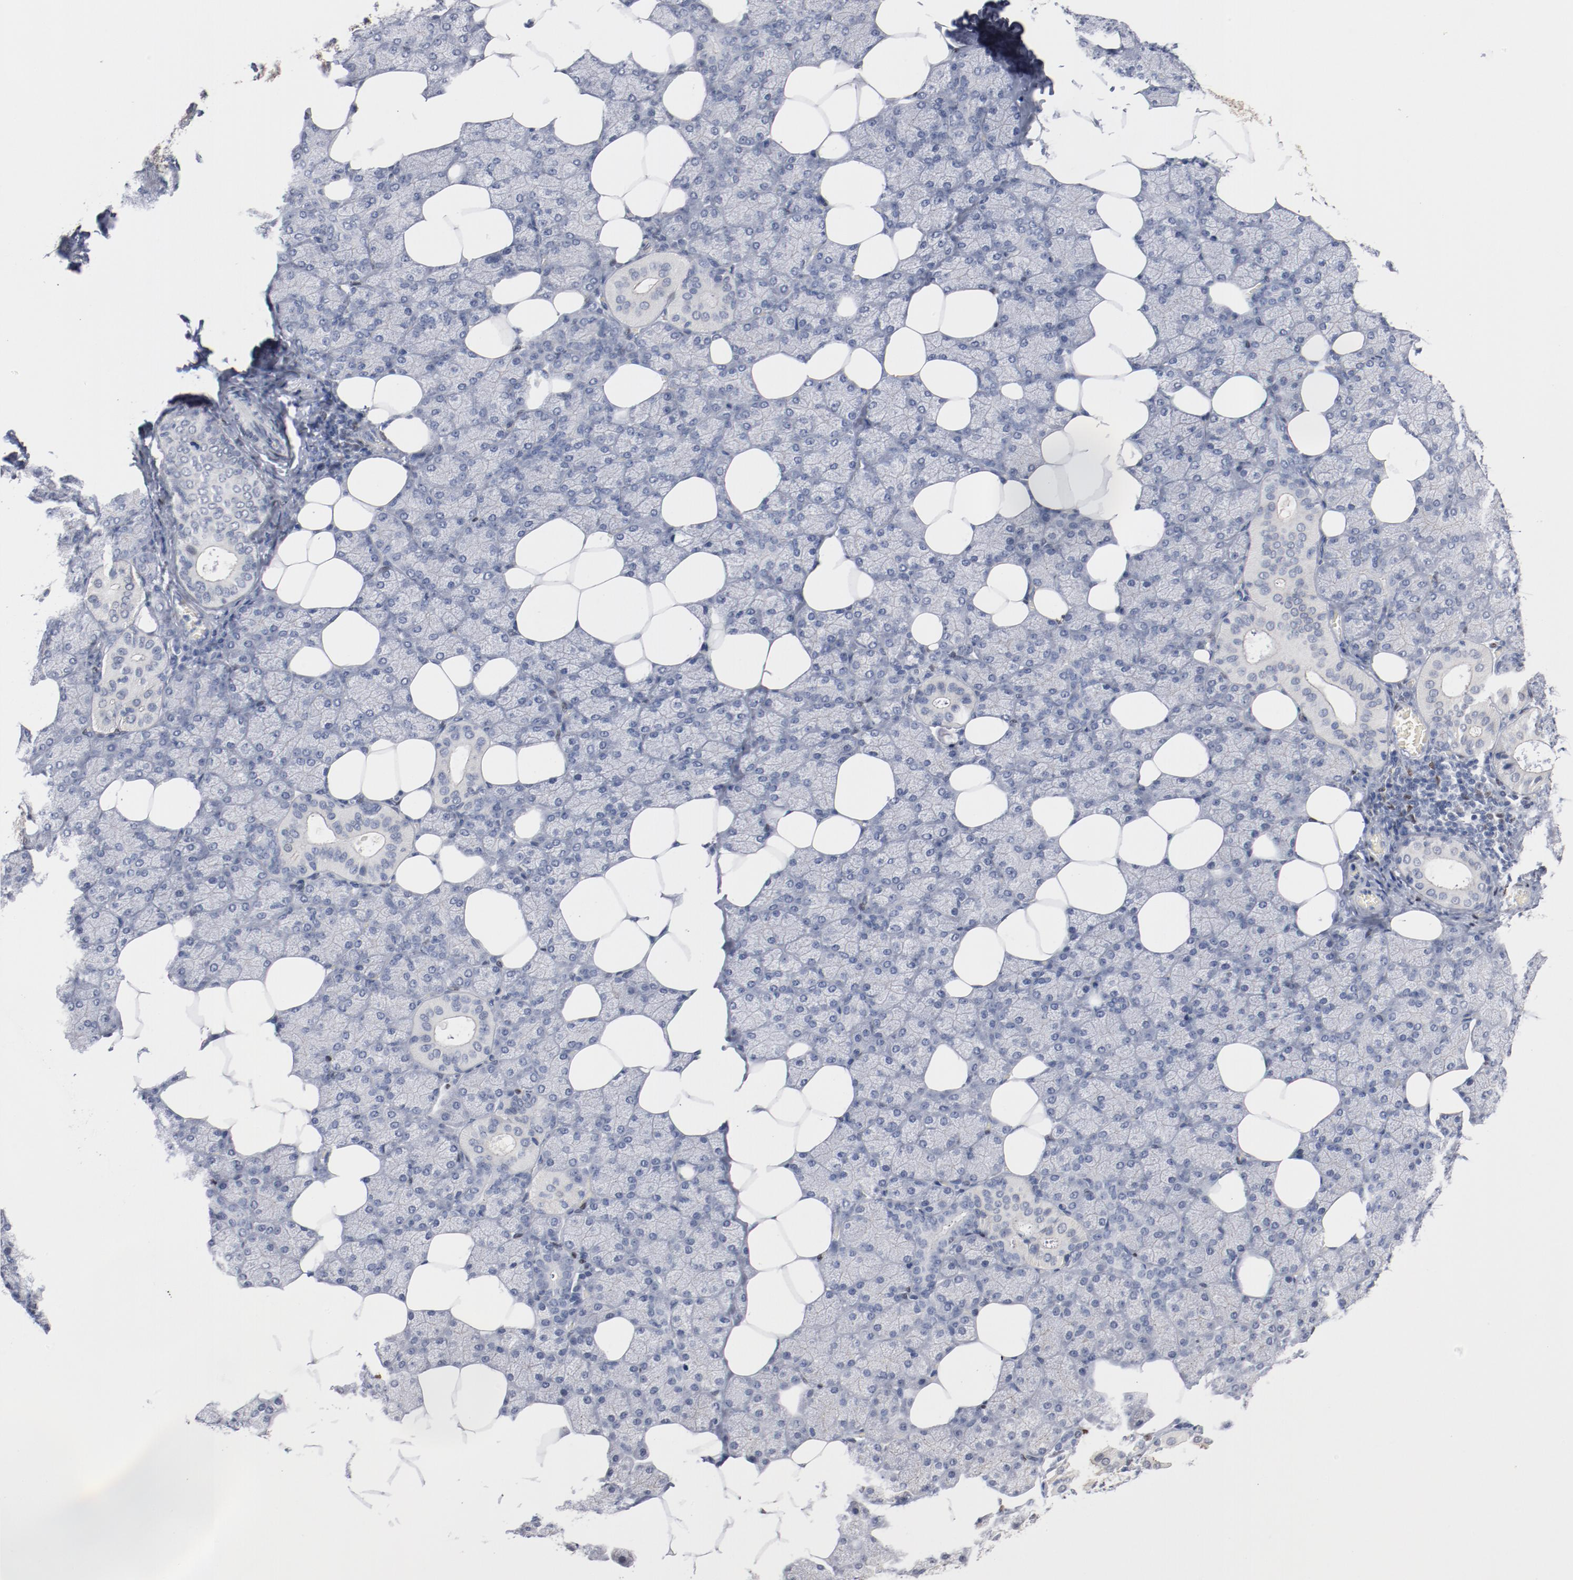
{"staining": {"intensity": "negative", "quantity": "none", "location": "none"}, "tissue": "salivary gland", "cell_type": "Glandular cells", "image_type": "normal", "snomed": [{"axis": "morphology", "description": "Normal tissue, NOS"}, {"axis": "topography", "description": "Lymph node"}, {"axis": "topography", "description": "Salivary gland"}], "caption": "This histopathology image is of benign salivary gland stained with immunohistochemistry (IHC) to label a protein in brown with the nuclei are counter-stained blue. There is no positivity in glandular cells. Brightfield microscopy of immunohistochemistry stained with DAB (brown) and hematoxylin (blue), captured at high magnification.", "gene": "ZEB2", "patient": {"sex": "male", "age": 8}}